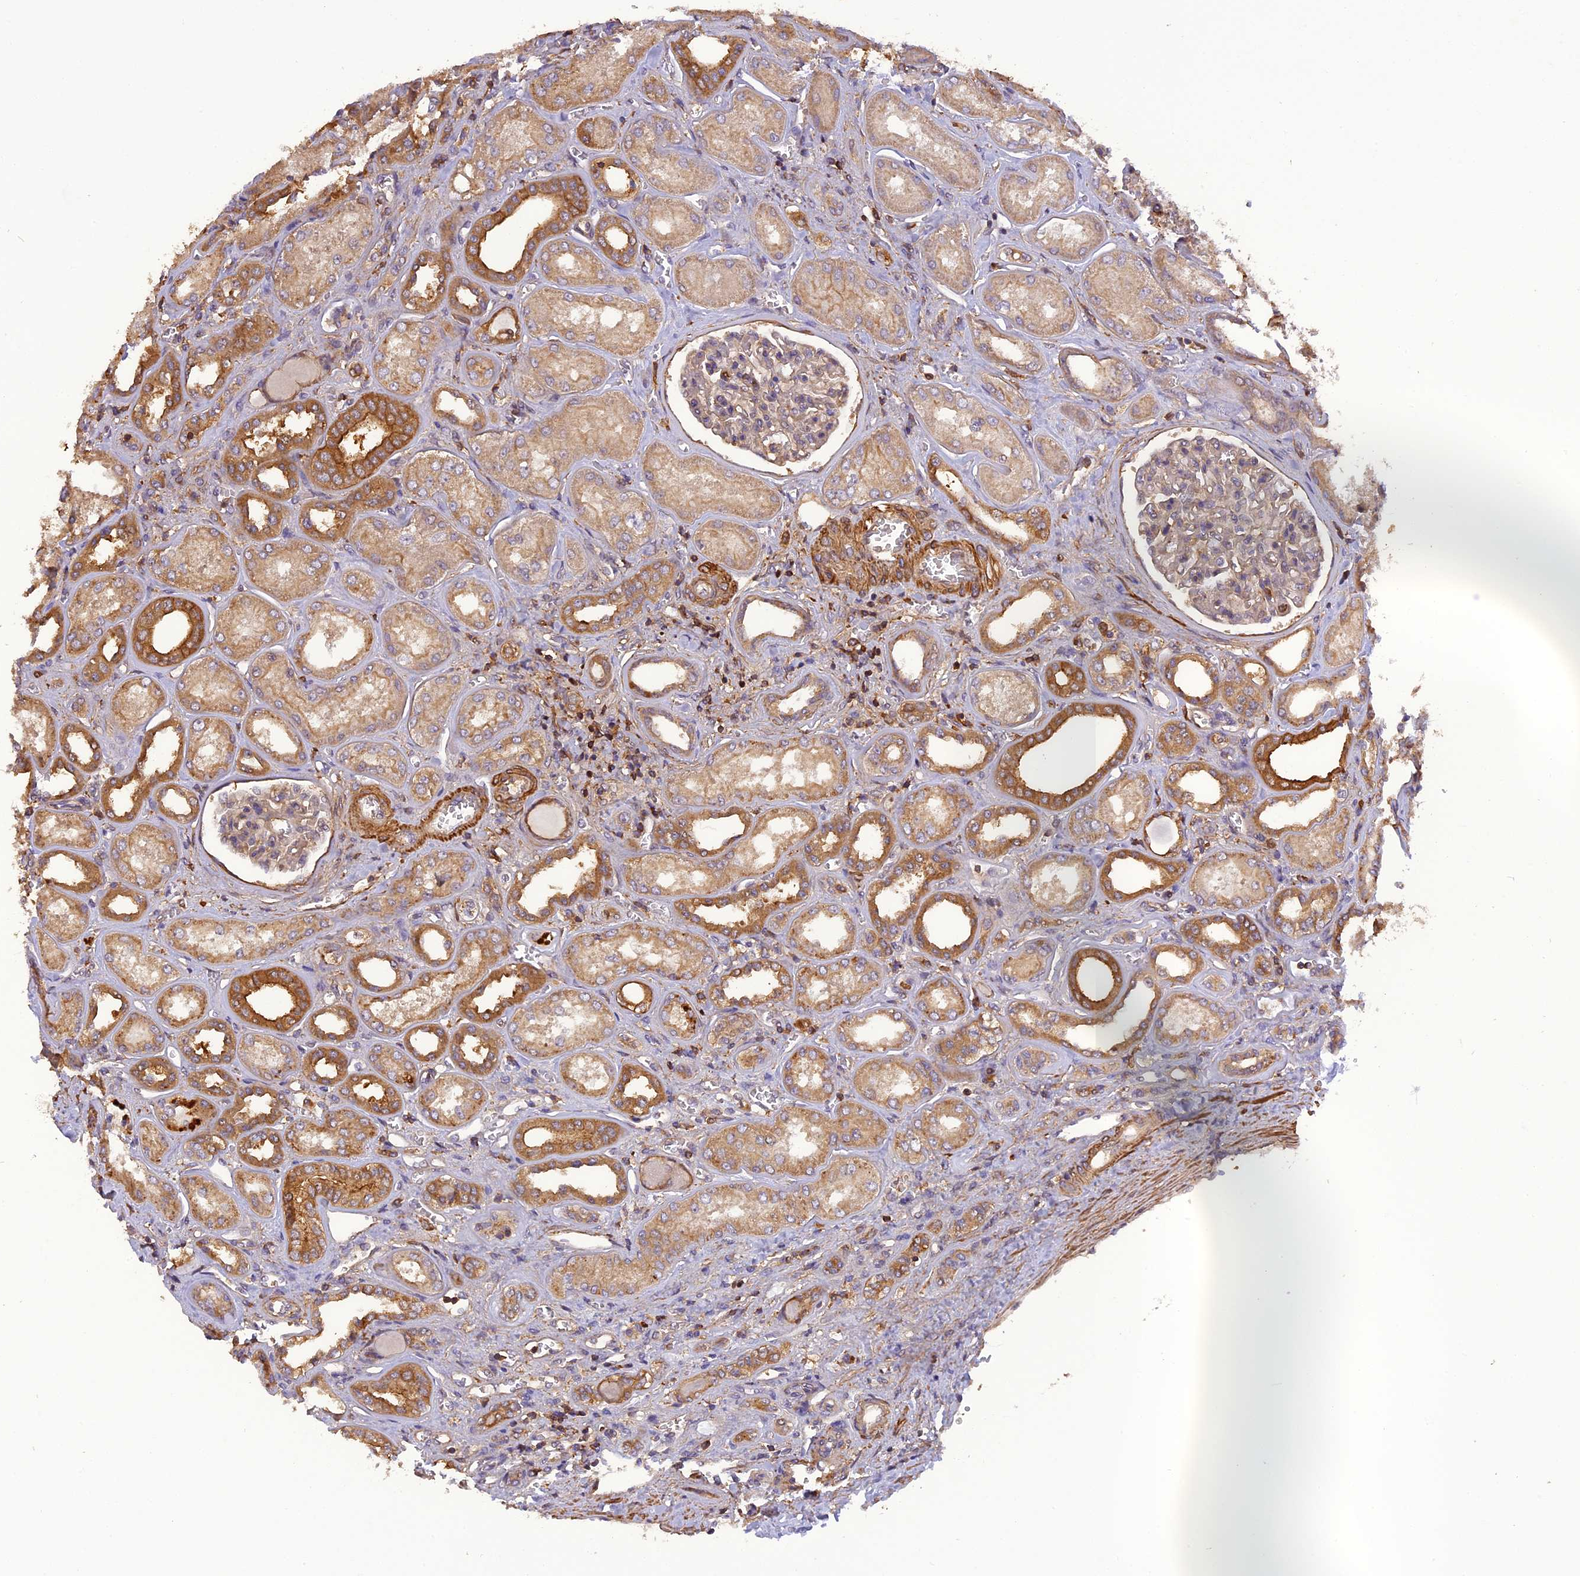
{"staining": {"intensity": "moderate", "quantity": "<25%", "location": "cytoplasmic/membranous"}, "tissue": "kidney", "cell_type": "Cells in glomeruli", "image_type": "normal", "snomed": [{"axis": "morphology", "description": "Normal tissue, NOS"}, {"axis": "morphology", "description": "Adenocarcinoma, NOS"}, {"axis": "topography", "description": "Kidney"}], "caption": "IHC (DAB (3,3'-diaminobenzidine)) staining of normal kidney exhibits moderate cytoplasmic/membranous protein expression in approximately <25% of cells in glomeruli.", "gene": "STOML1", "patient": {"sex": "female", "age": 68}}